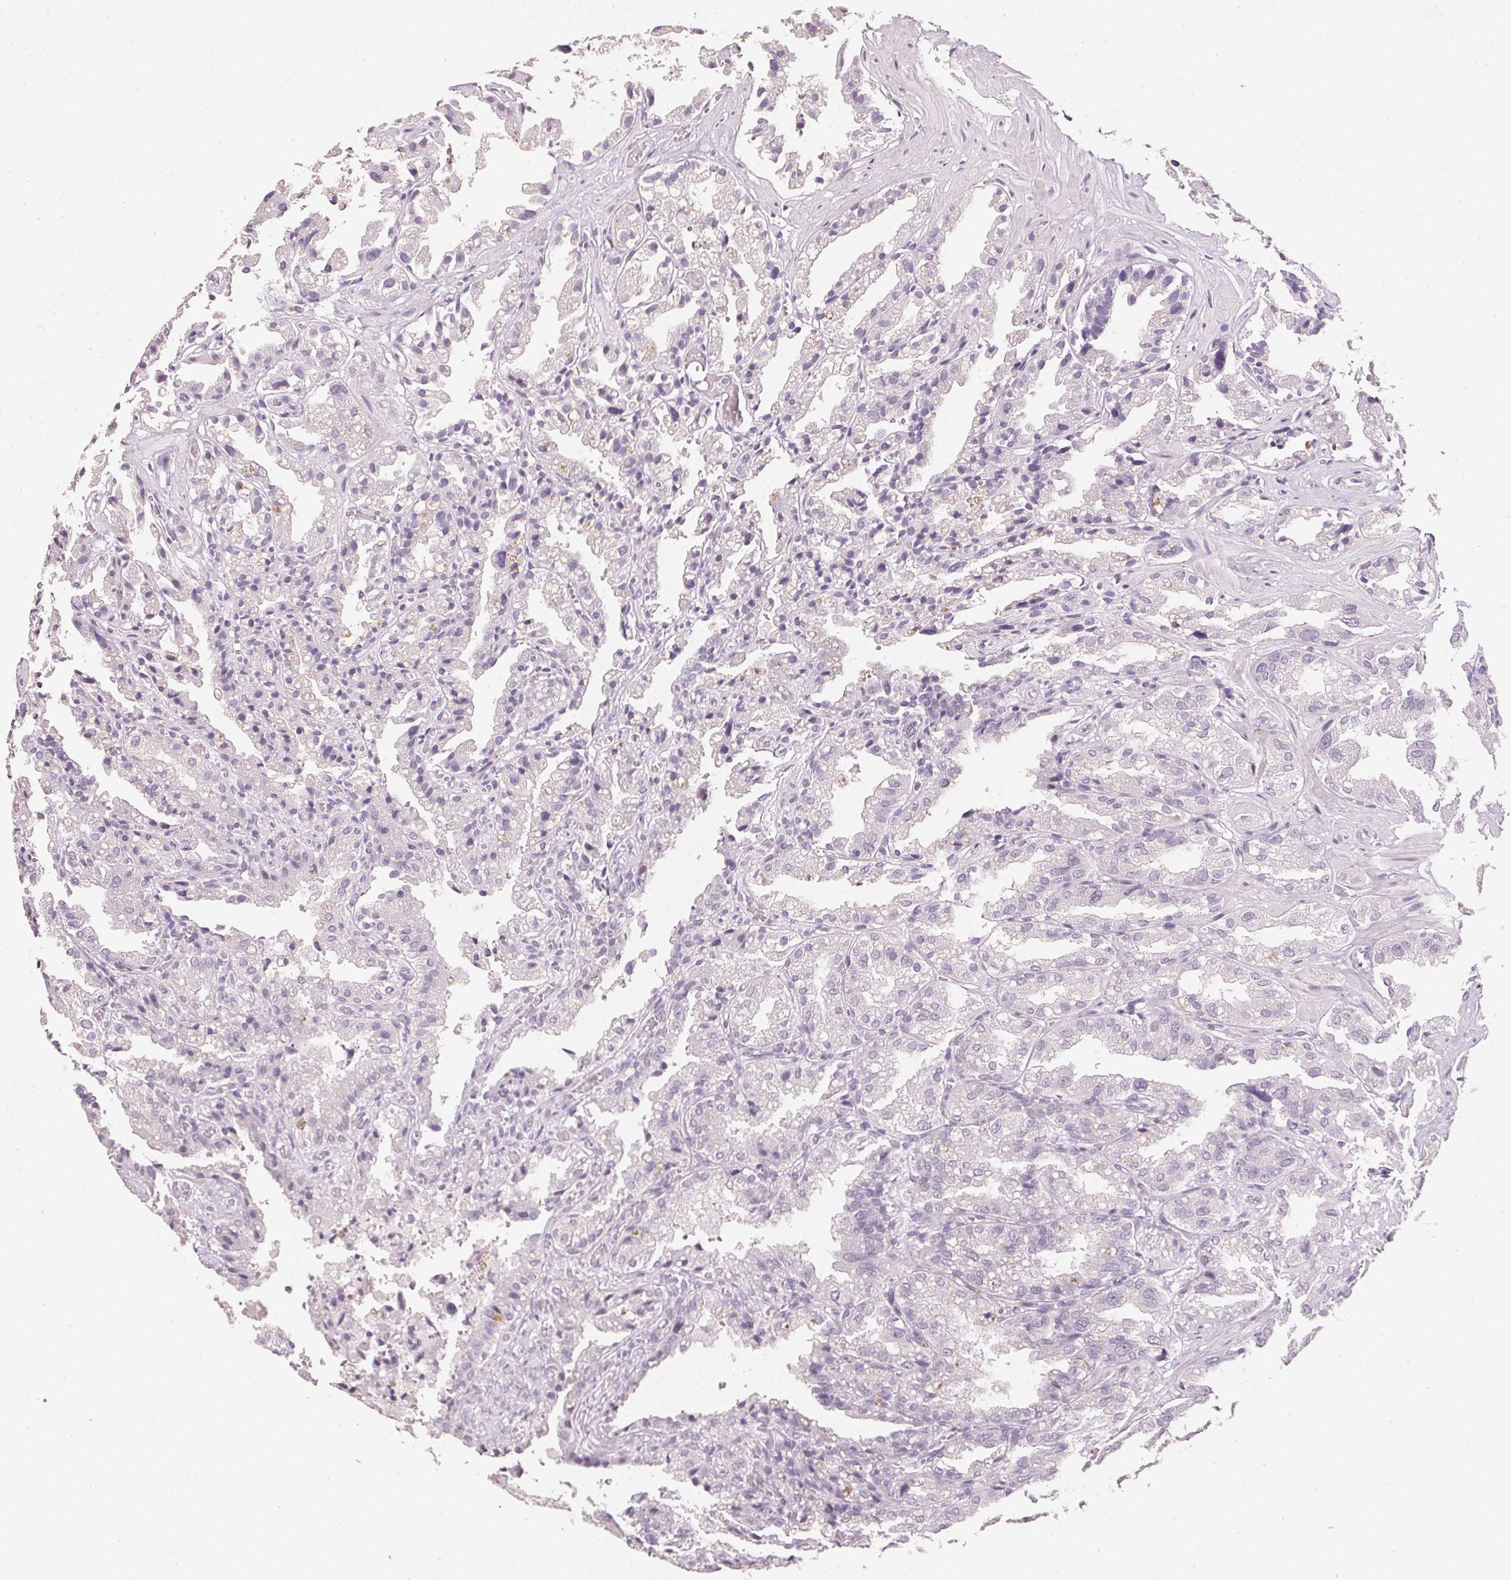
{"staining": {"intensity": "negative", "quantity": "none", "location": "none"}, "tissue": "seminal vesicle", "cell_type": "Glandular cells", "image_type": "normal", "snomed": [{"axis": "morphology", "description": "Normal tissue, NOS"}, {"axis": "topography", "description": "Seminal veicle"}], "caption": "This is an IHC photomicrograph of benign human seminal vesicle. There is no positivity in glandular cells.", "gene": "IGFBP1", "patient": {"sex": "male", "age": 57}}